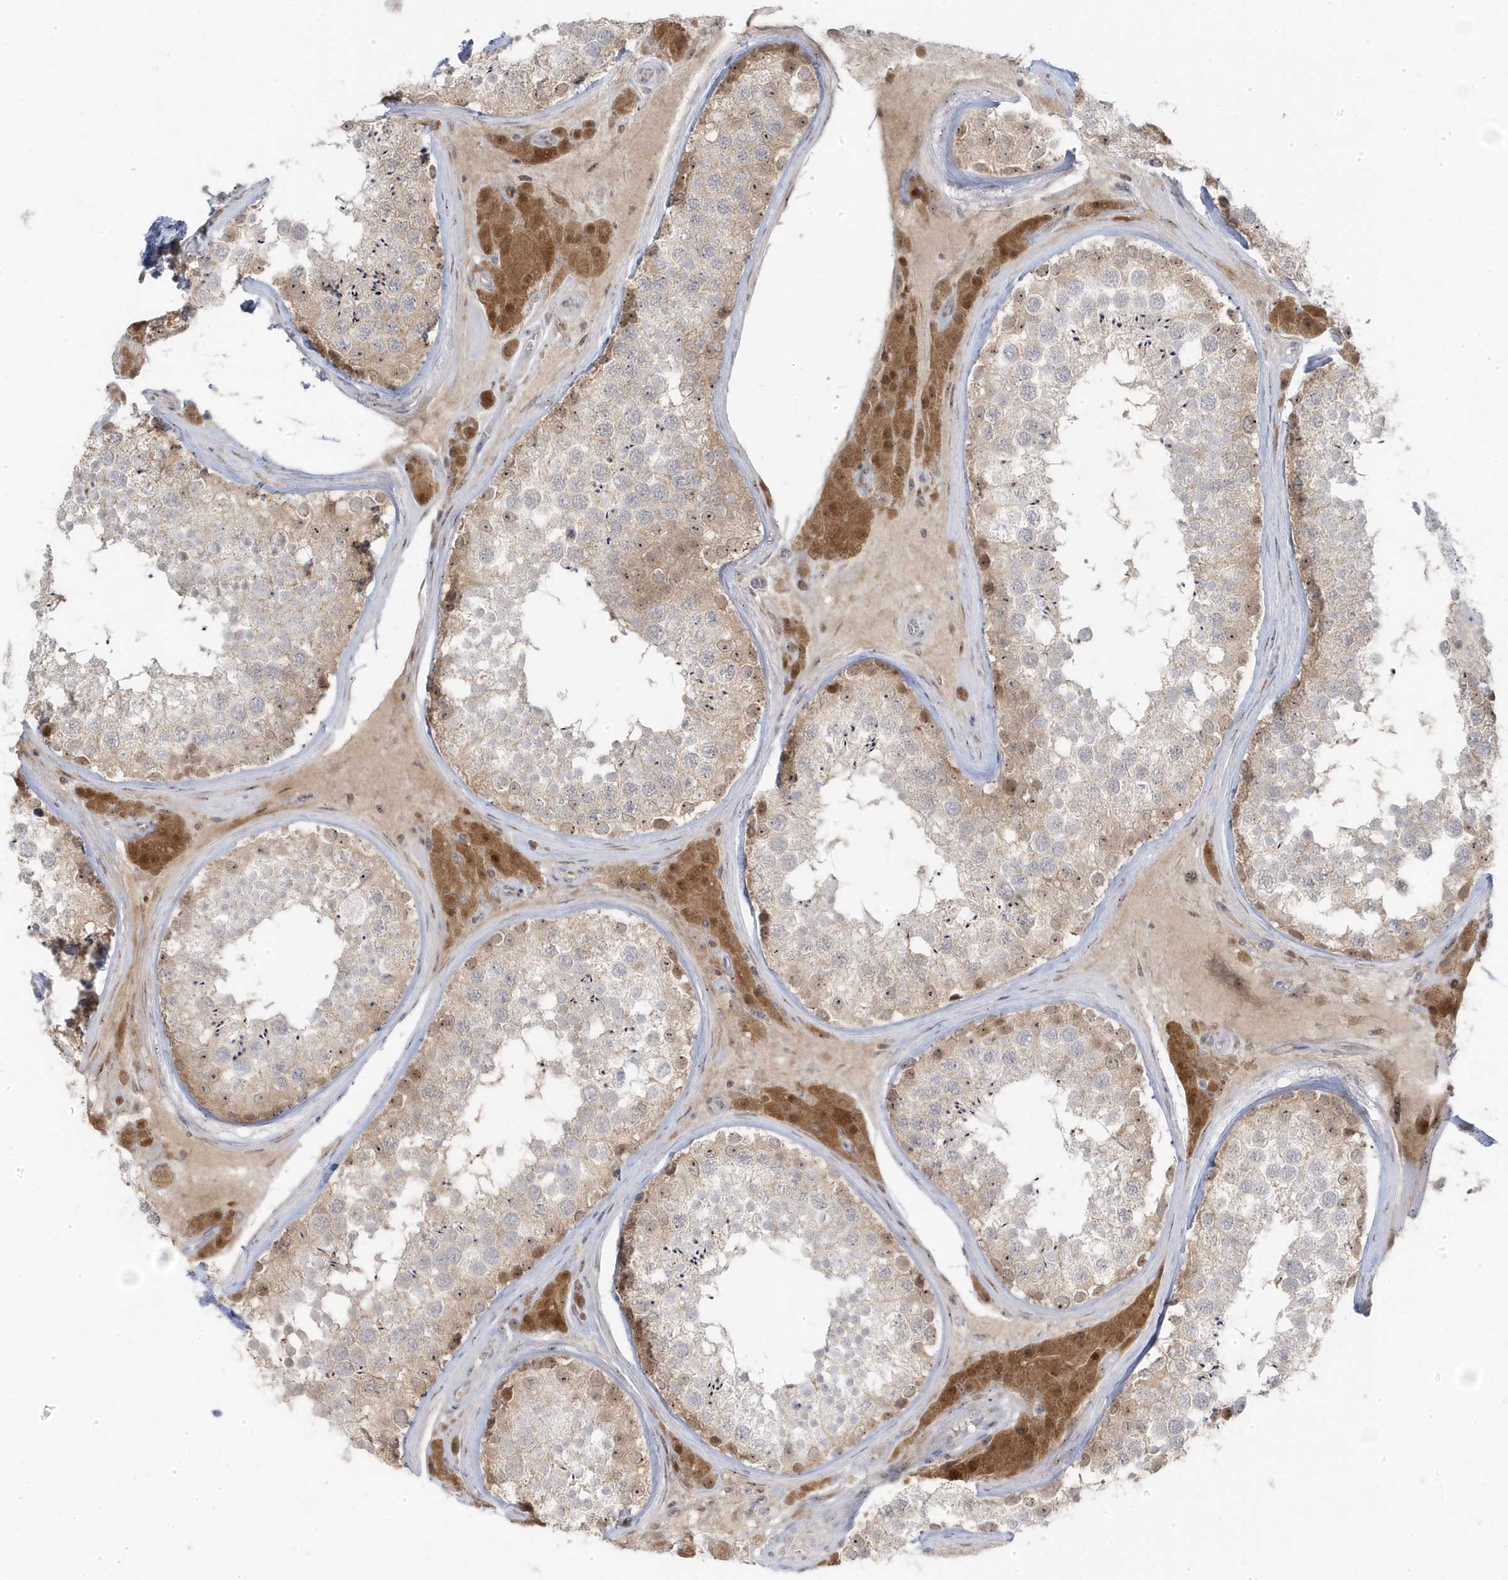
{"staining": {"intensity": "weak", "quantity": "<25%", "location": "cytoplasmic/membranous"}, "tissue": "testis", "cell_type": "Cells in seminiferous ducts", "image_type": "normal", "snomed": [{"axis": "morphology", "description": "Normal tissue, NOS"}, {"axis": "topography", "description": "Testis"}], "caption": "Testis stained for a protein using IHC exhibits no positivity cells in seminiferous ducts.", "gene": "TSEN15", "patient": {"sex": "male", "age": 46}}